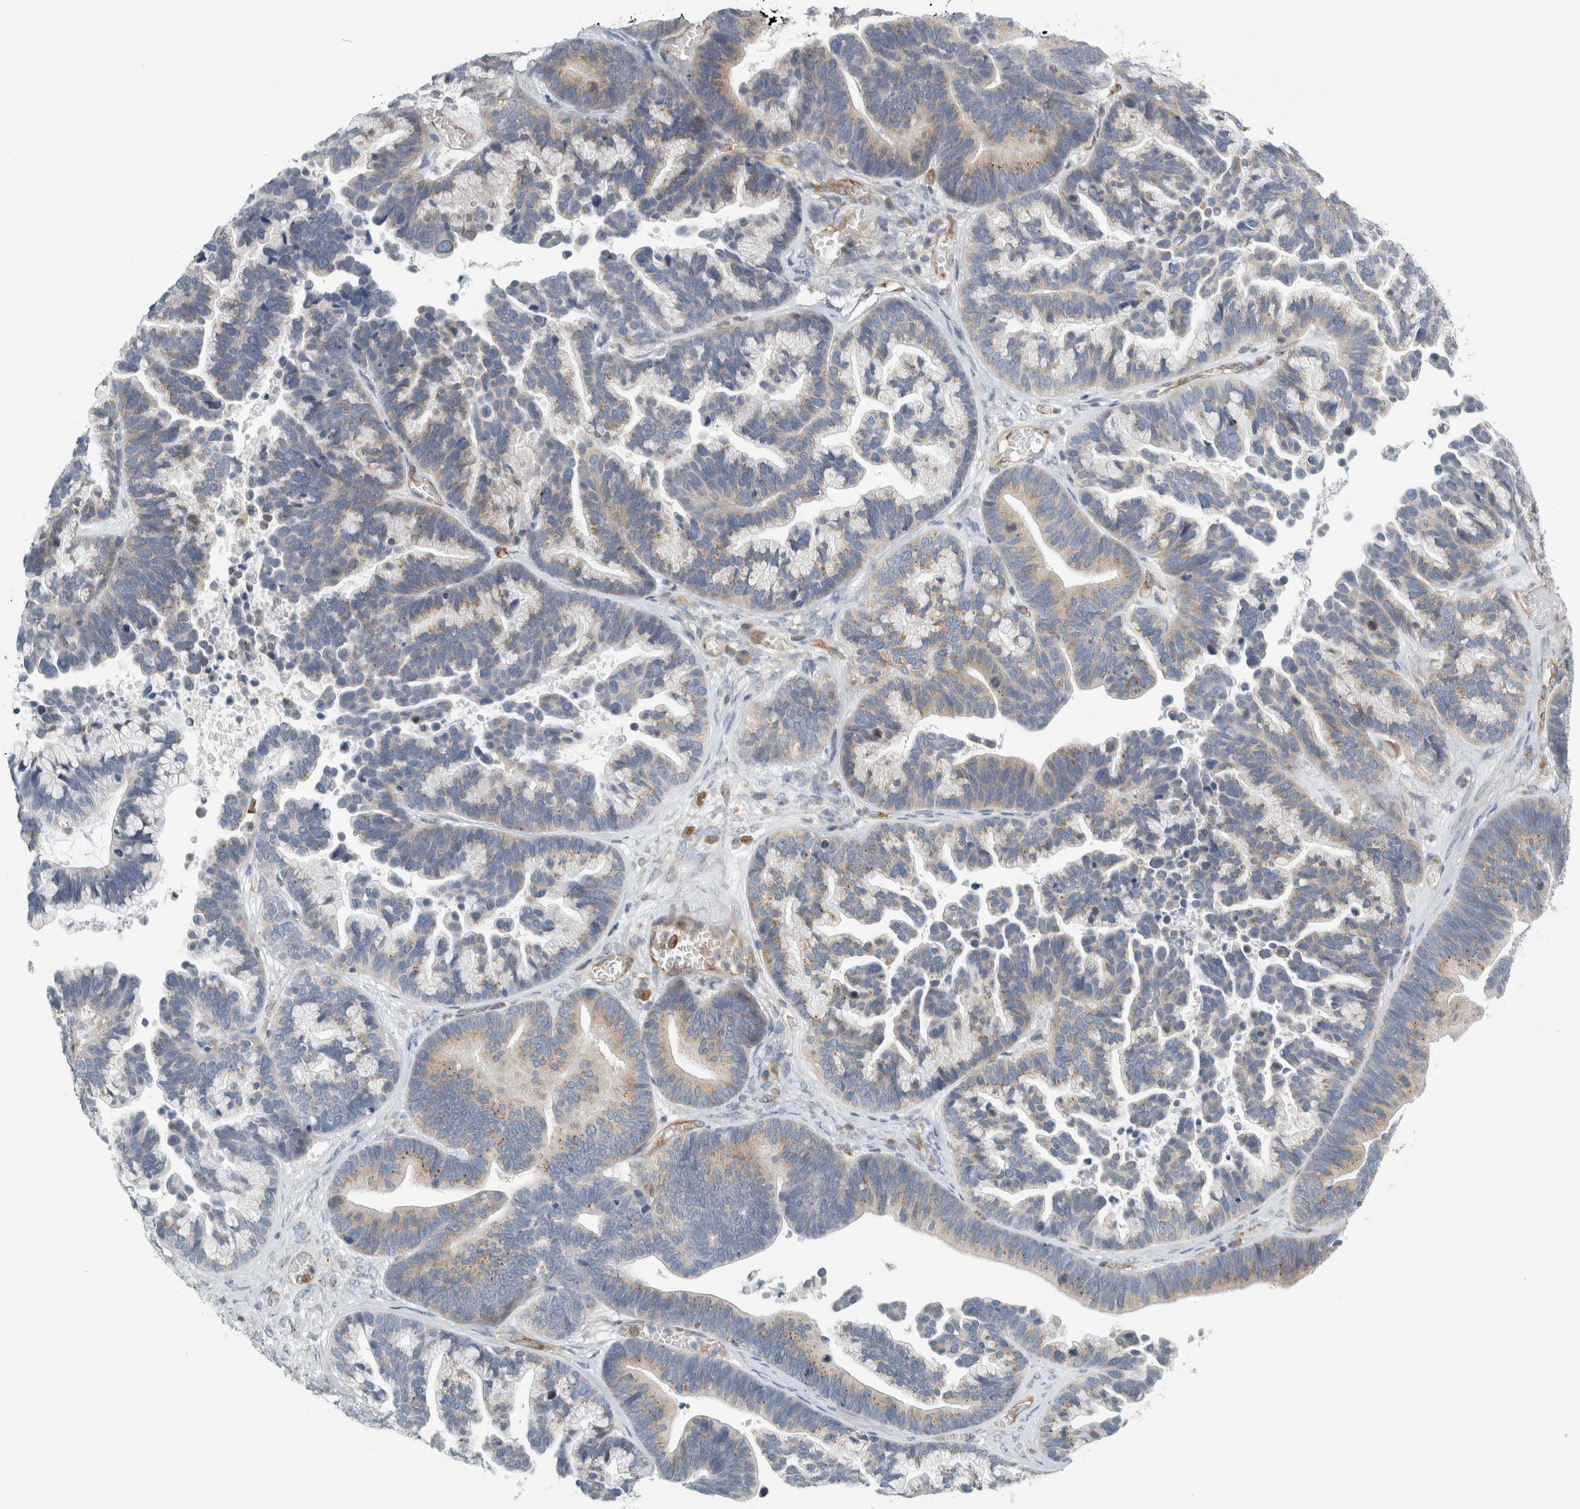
{"staining": {"intensity": "weak", "quantity": "25%-75%", "location": "cytoplasmic/membranous"}, "tissue": "ovarian cancer", "cell_type": "Tumor cells", "image_type": "cancer", "snomed": [{"axis": "morphology", "description": "Cystadenocarcinoma, serous, NOS"}, {"axis": "topography", "description": "Ovary"}], "caption": "A brown stain shows weak cytoplasmic/membranous expression of a protein in human ovarian cancer (serous cystadenocarcinoma) tumor cells. (DAB = brown stain, brightfield microscopy at high magnification).", "gene": "PEX6", "patient": {"sex": "female", "age": 56}}